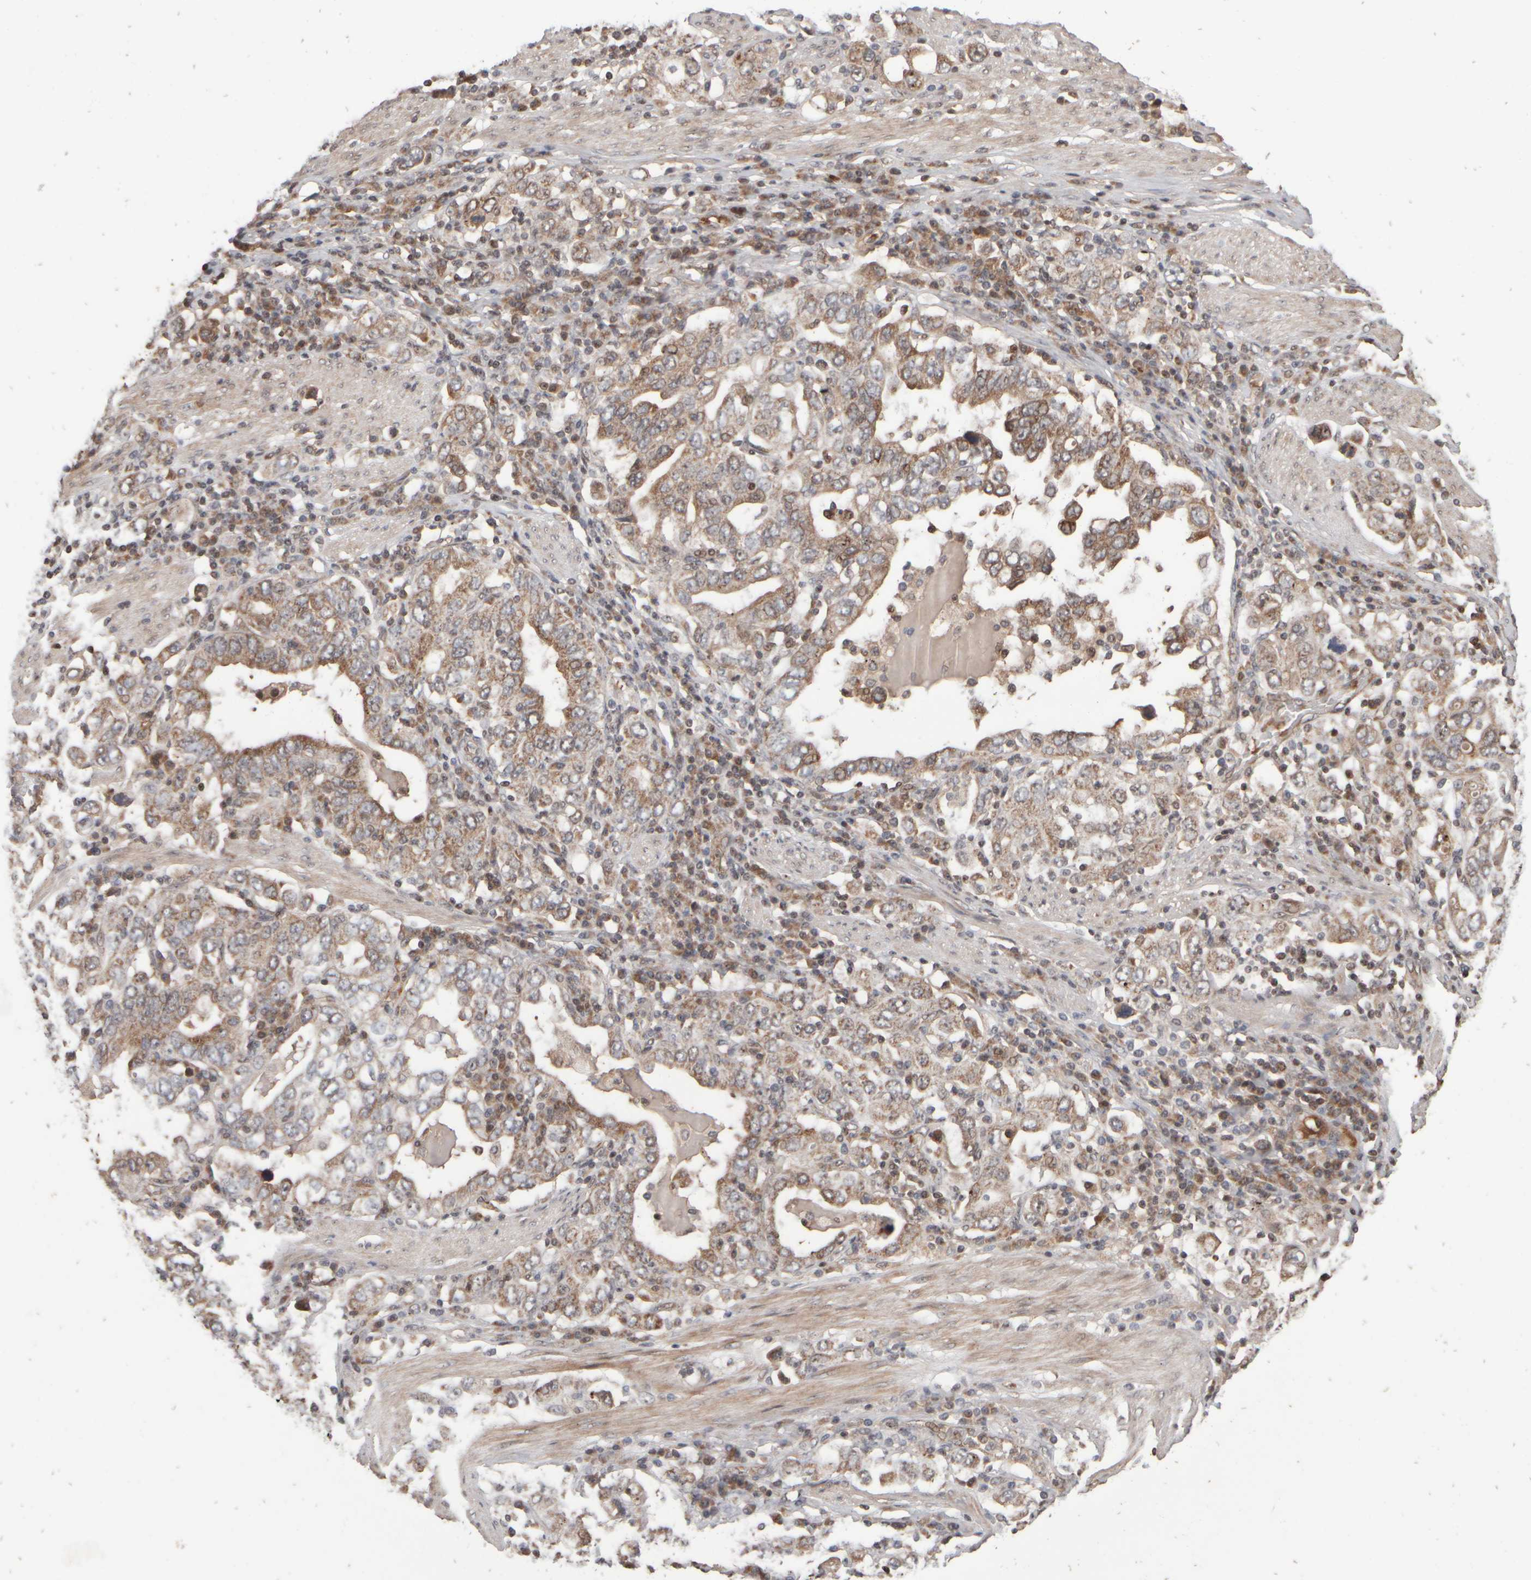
{"staining": {"intensity": "moderate", "quantity": ">75%", "location": "cytoplasmic/membranous"}, "tissue": "stomach cancer", "cell_type": "Tumor cells", "image_type": "cancer", "snomed": [{"axis": "morphology", "description": "Adenocarcinoma, NOS"}, {"axis": "topography", "description": "Stomach, upper"}], "caption": "Protein staining of stomach cancer tissue displays moderate cytoplasmic/membranous positivity in approximately >75% of tumor cells.", "gene": "ABHD11", "patient": {"sex": "male", "age": 62}}